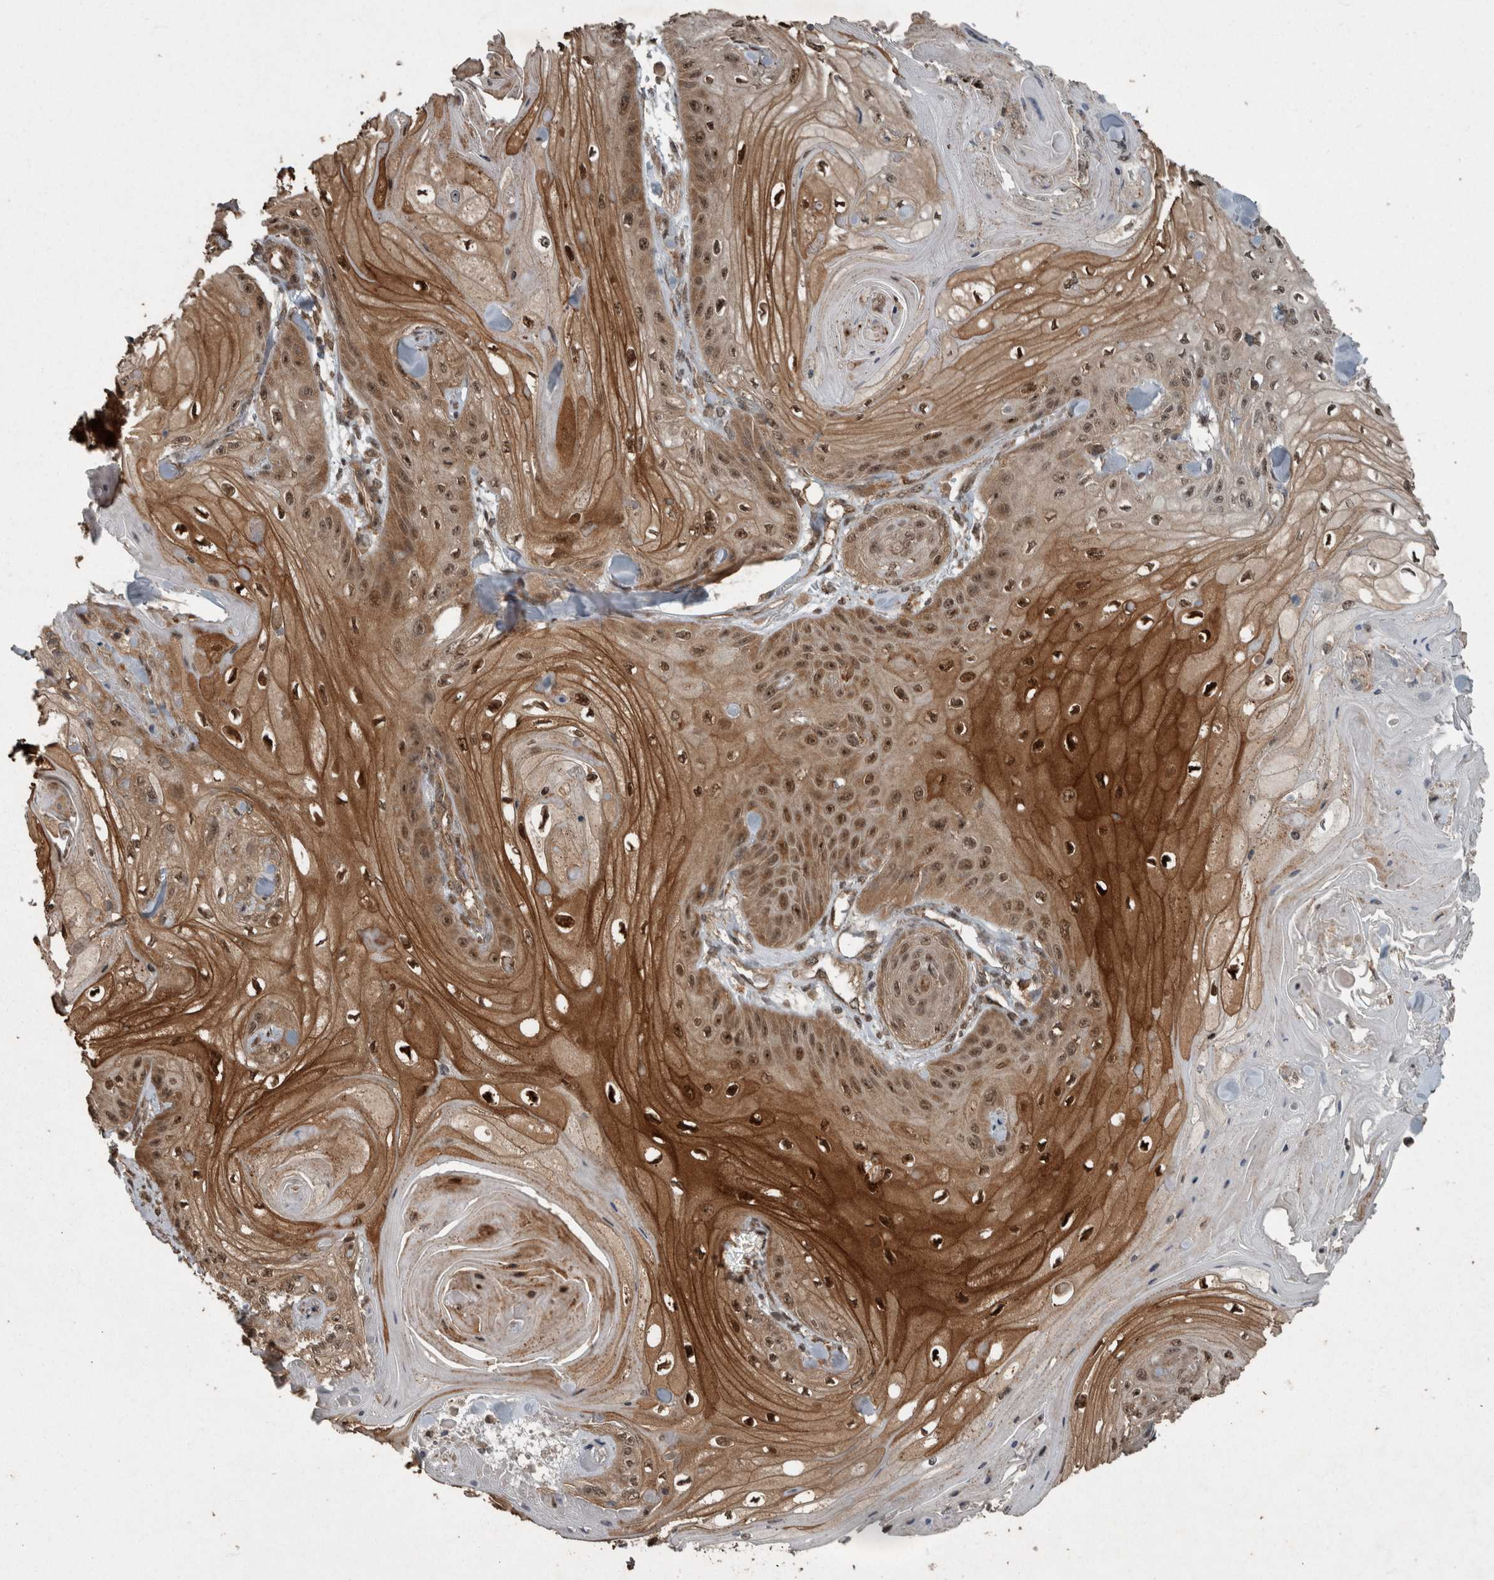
{"staining": {"intensity": "moderate", "quantity": ">75%", "location": "cytoplasmic/membranous,nuclear"}, "tissue": "skin cancer", "cell_type": "Tumor cells", "image_type": "cancer", "snomed": [{"axis": "morphology", "description": "Squamous cell carcinoma, NOS"}, {"axis": "topography", "description": "Skin"}], "caption": "Tumor cells demonstrate moderate cytoplasmic/membranous and nuclear staining in approximately >75% of cells in skin squamous cell carcinoma.", "gene": "MYO1E", "patient": {"sex": "male", "age": 74}}